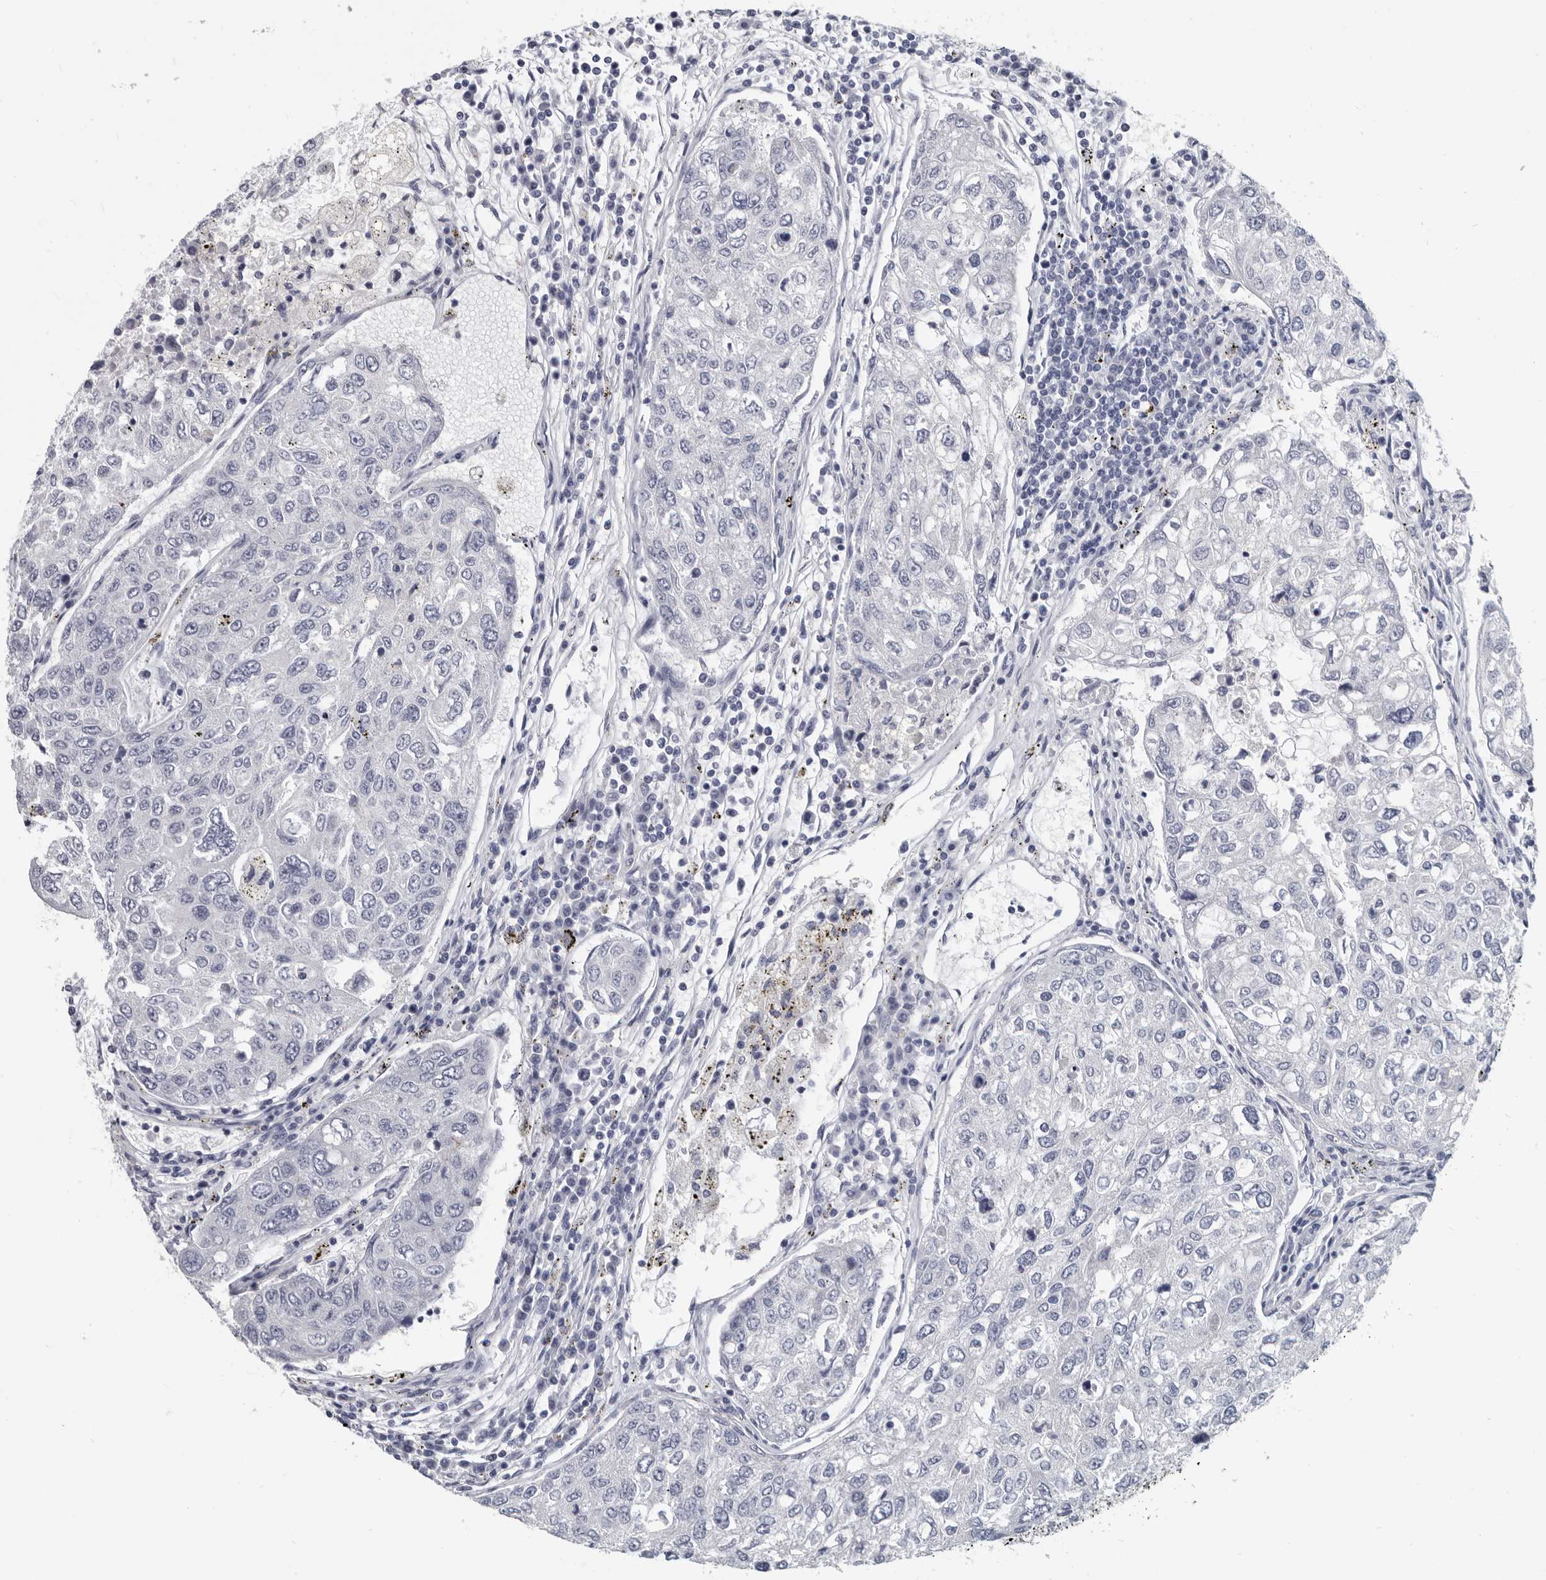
{"staining": {"intensity": "negative", "quantity": "none", "location": "none"}, "tissue": "urothelial cancer", "cell_type": "Tumor cells", "image_type": "cancer", "snomed": [{"axis": "morphology", "description": "Urothelial carcinoma, High grade"}, {"axis": "topography", "description": "Lymph node"}, {"axis": "topography", "description": "Urinary bladder"}], "caption": "A high-resolution photomicrograph shows immunohistochemistry staining of high-grade urothelial carcinoma, which exhibits no significant staining in tumor cells.", "gene": "WRAP73", "patient": {"sex": "male", "age": 51}}